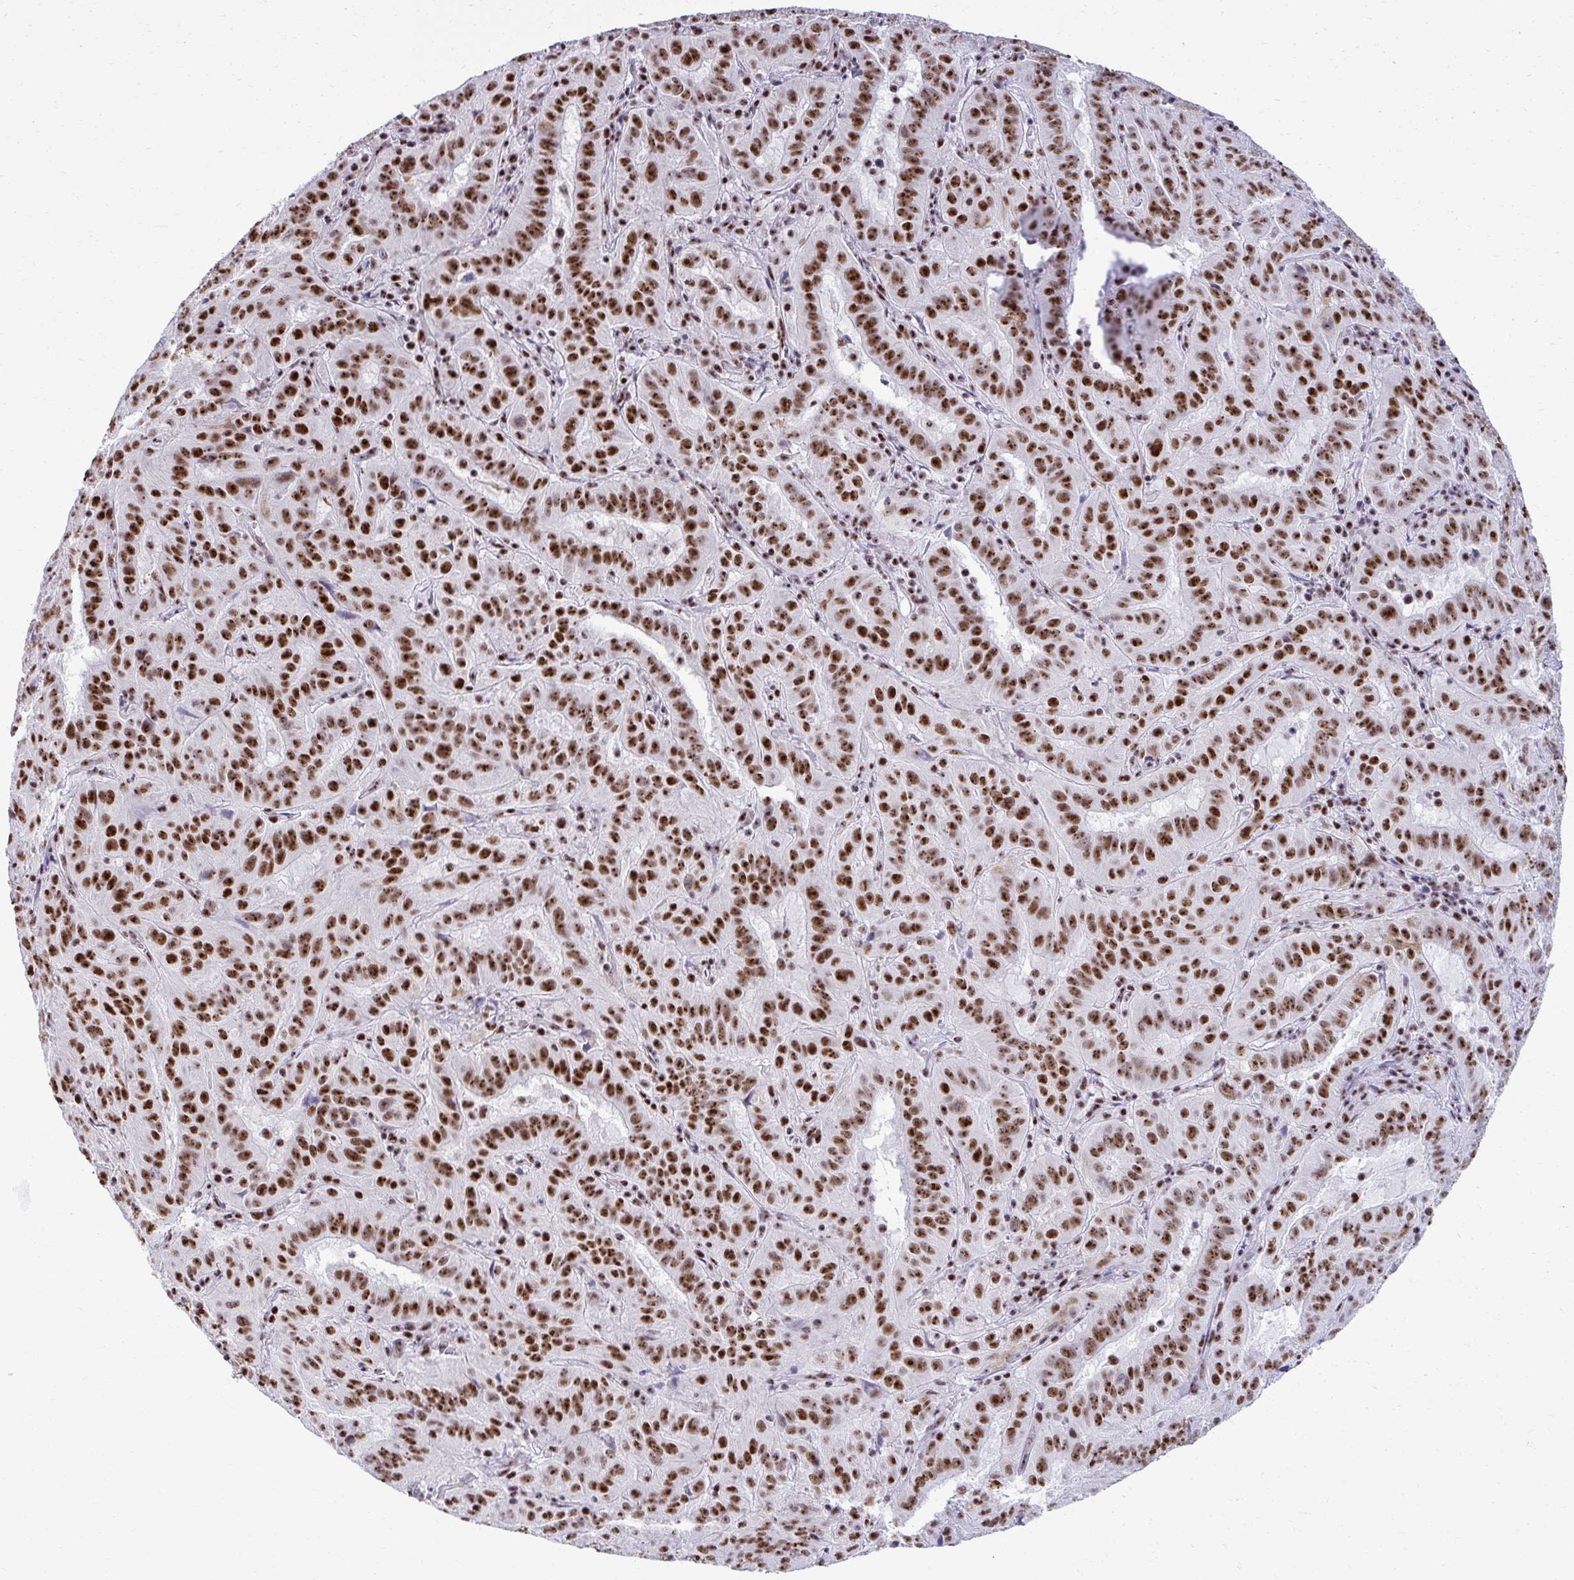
{"staining": {"intensity": "strong", "quantity": ">75%", "location": "nuclear"}, "tissue": "pancreatic cancer", "cell_type": "Tumor cells", "image_type": "cancer", "snomed": [{"axis": "morphology", "description": "Adenocarcinoma, NOS"}, {"axis": "topography", "description": "Pancreas"}], "caption": "Strong nuclear positivity for a protein is present in about >75% of tumor cells of pancreatic cancer using immunohistochemistry (IHC).", "gene": "PELP1", "patient": {"sex": "male", "age": 63}}